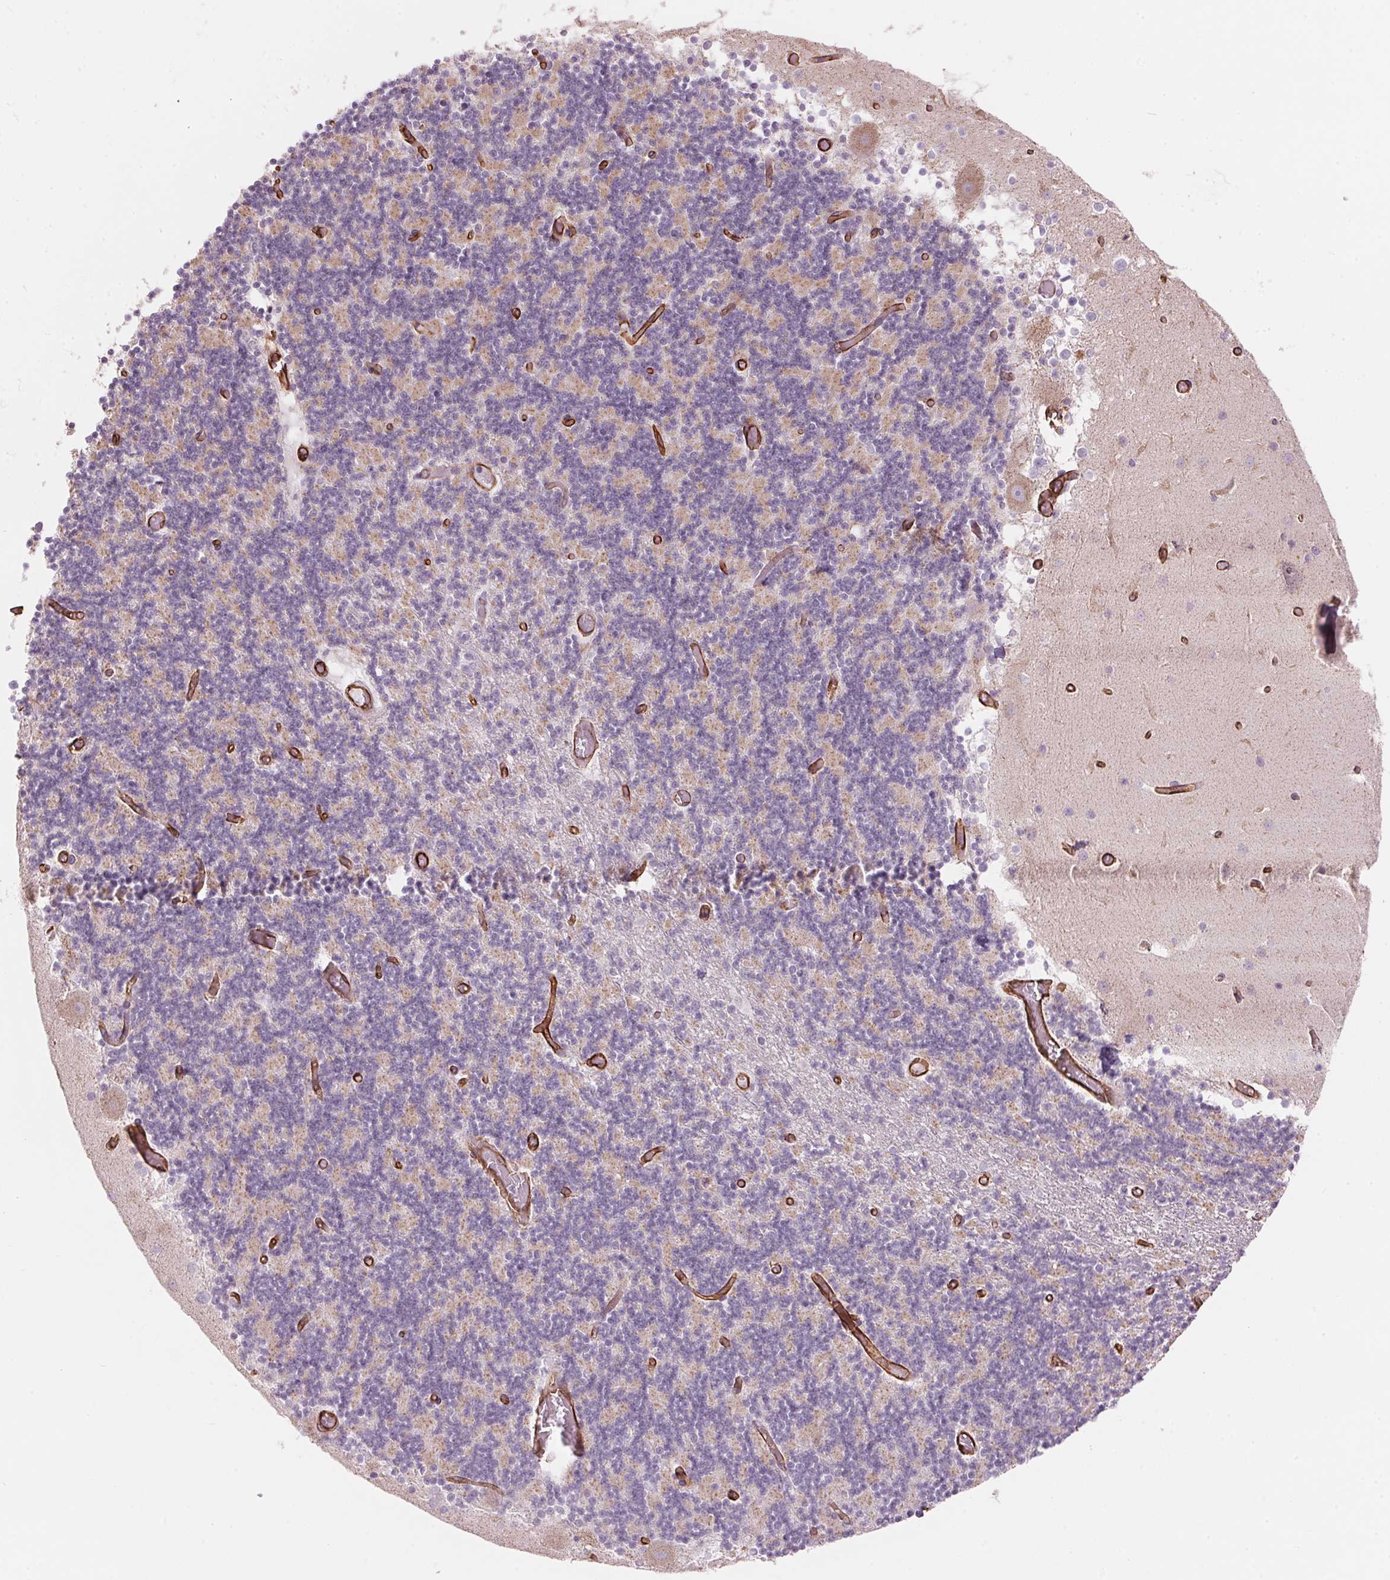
{"staining": {"intensity": "negative", "quantity": "none", "location": "none"}, "tissue": "cerebellum", "cell_type": "Cells in granular layer", "image_type": "normal", "snomed": [{"axis": "morphology", "description": "Normal tissue, NOS"}, {"axis": "topography", "description": "Cerebellum"}], "caption": "Immunohistochemistry (IHC) photomicrograph of normal cerebellum: human cerebellum stained with DAB demonstrates no significant protein staining in cells in granular layer.", "gene": "CLPS", "patient": {"sex": "female", "age": 28}}